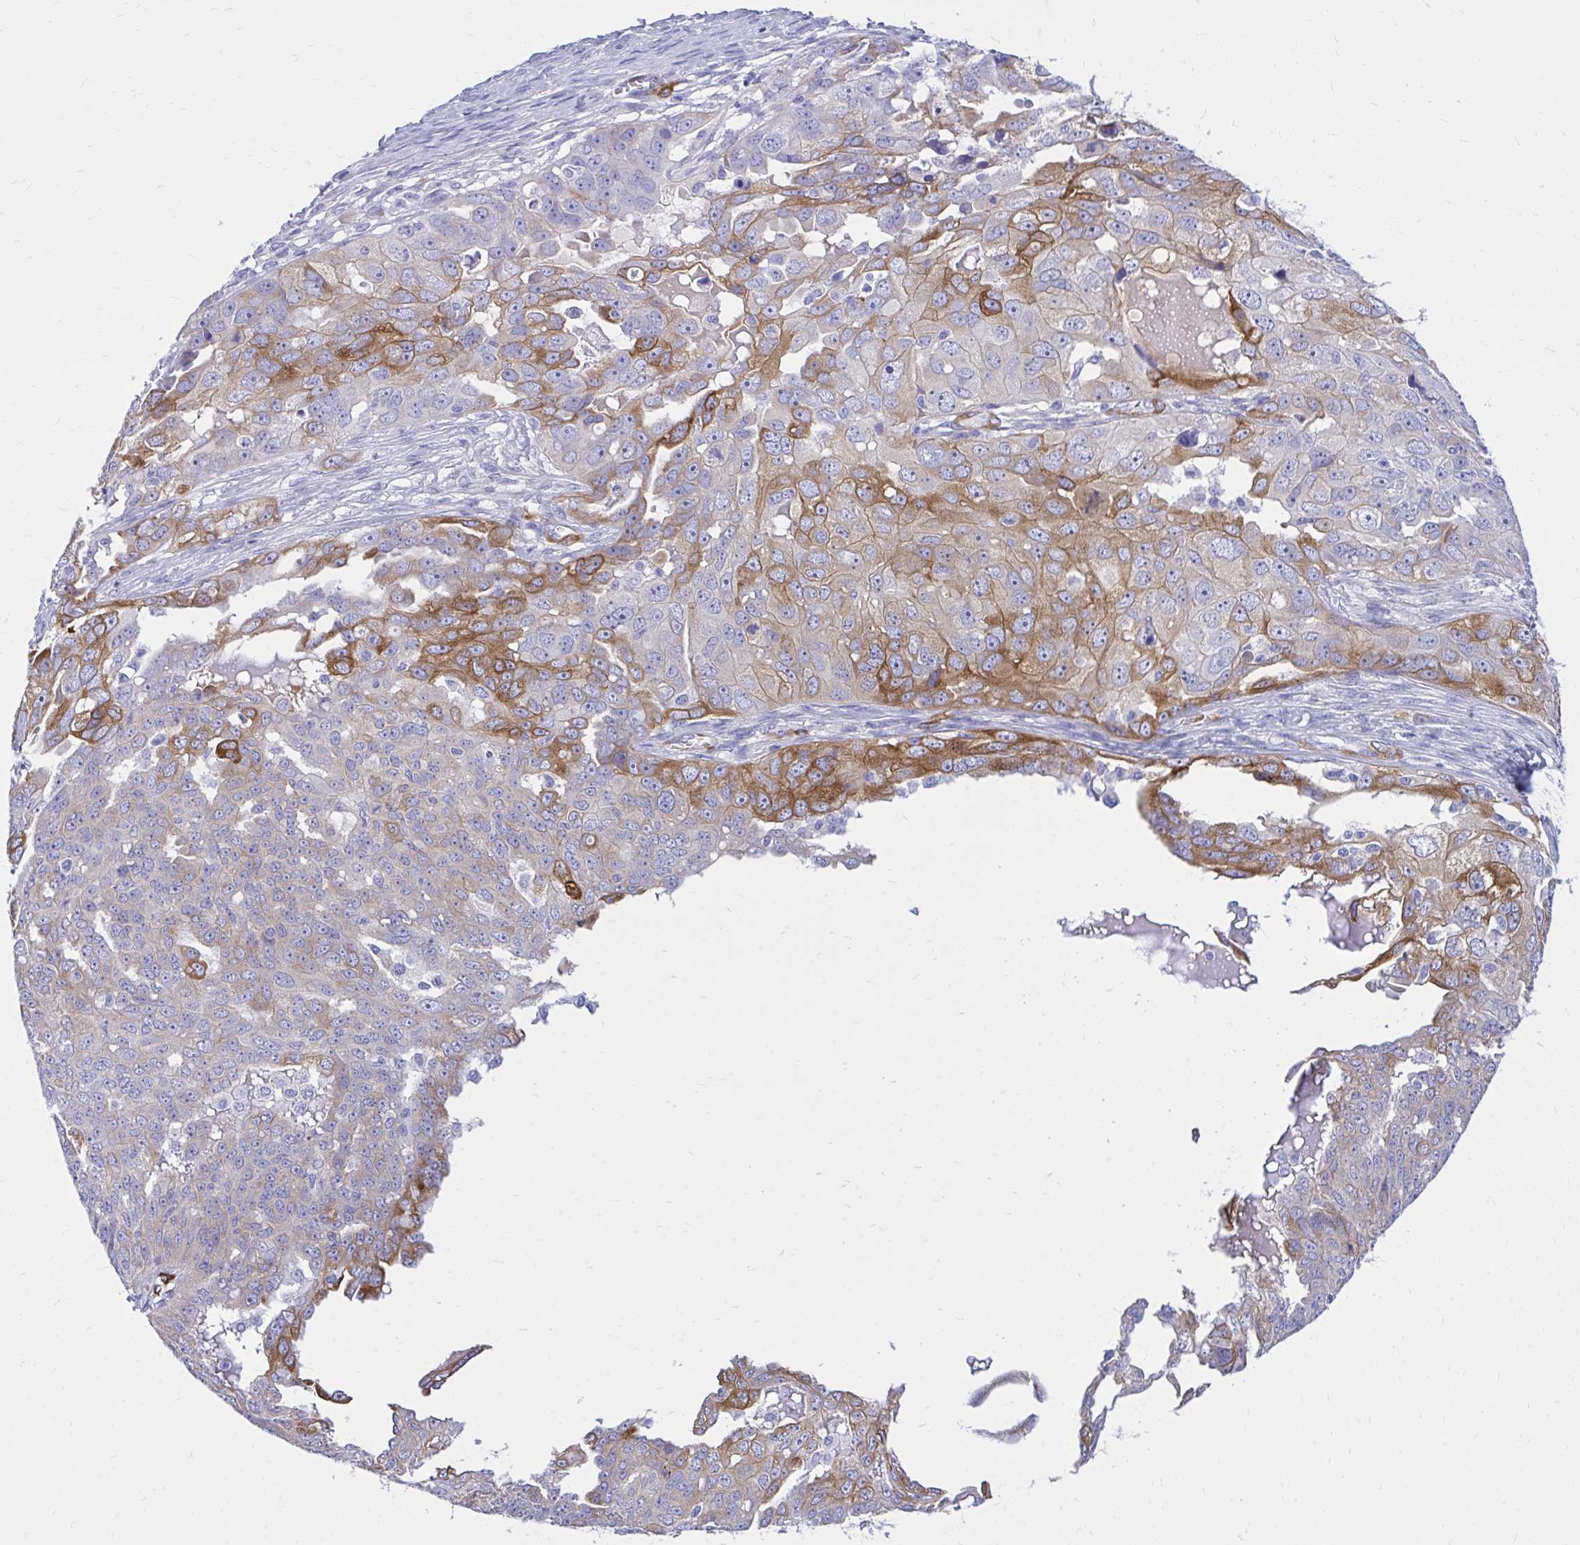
{"staining": {"intensity": "strong", "quantity": "<25%", "location": "cytoplasmic/membranous"}, "tissue": "ovarian cancer", "cell_type": "Tumor cells", "image_type": "cancer", "snomed": [{"axis": "morphology", "description": "Carcinoma, endometroid"}, {"axis": "topography", "description": "Ovary"}], "caption": "Immunohistochemical staining of human ovarian endometroid carcinoma reveals medium levels of strong cytoplasmic/membranous expression in about <25% of tumor cells.", "gene": "EPB41L1", "patient": {"sex": "female", "age": 70}}